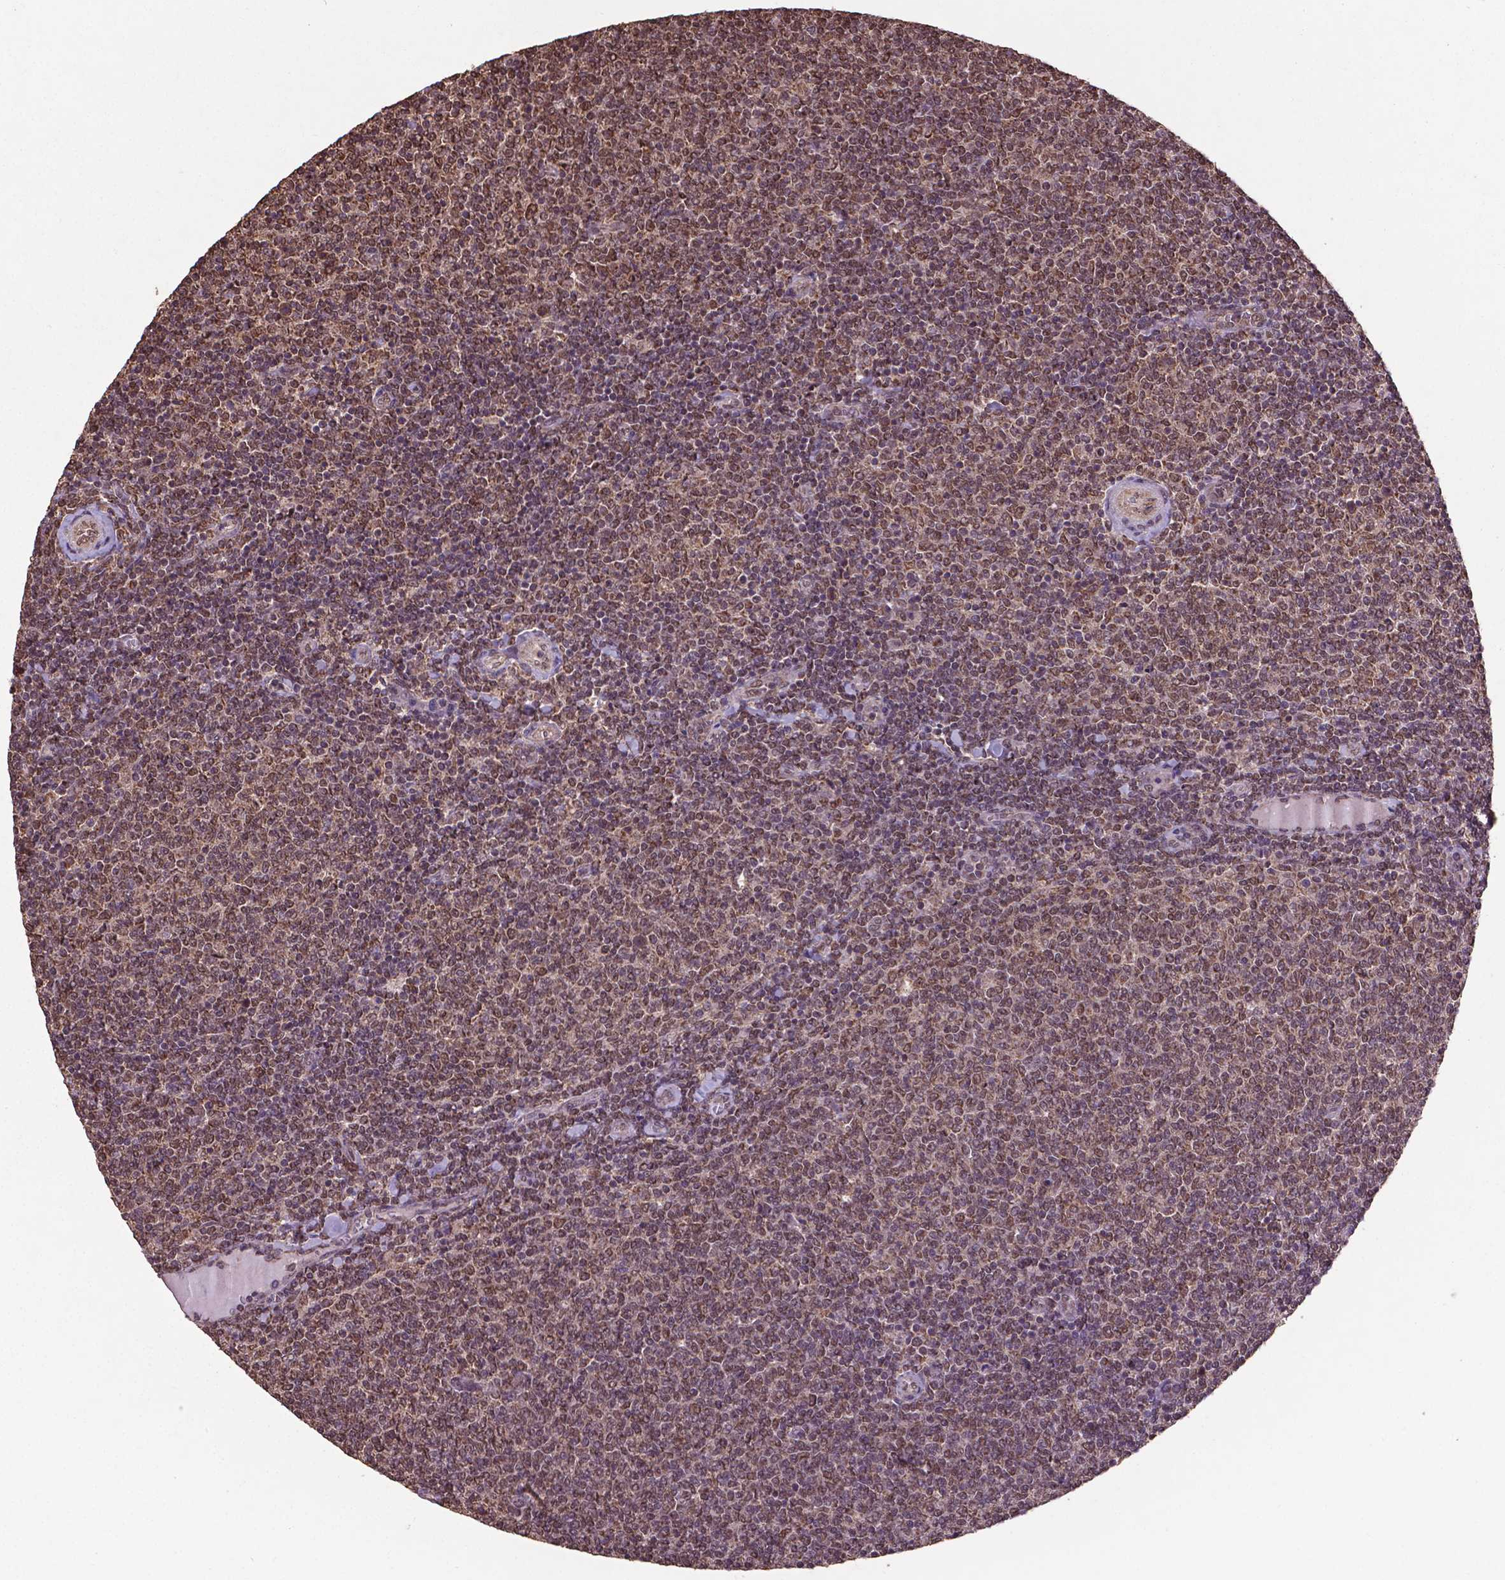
{"staining": {"intensity": "moderate", "quantity": ">75%", "location": "cytoplasmic/membranous,nuclear"}, "tissue": "lymphoma", "cell_type": "Tumor cells", "image_type": "cancer", "snomed": [{"axis": "morphology", "description": "Malignant lymphoma, non-Hodgkin's type, Low grade"}, {"axis": "topography", "description": "Lymph node"}], "caption": "High-power microscopy captured an IHC photomicrograph of low-grade malignant lymphoma, non-Hodgkin's type, revealing moderate cytoplasmic/membranous and nuclear staining in approximately >75% of tumor cells.", "gene": "DCAF1", "patient": {"sex": "male", "age": 52}}